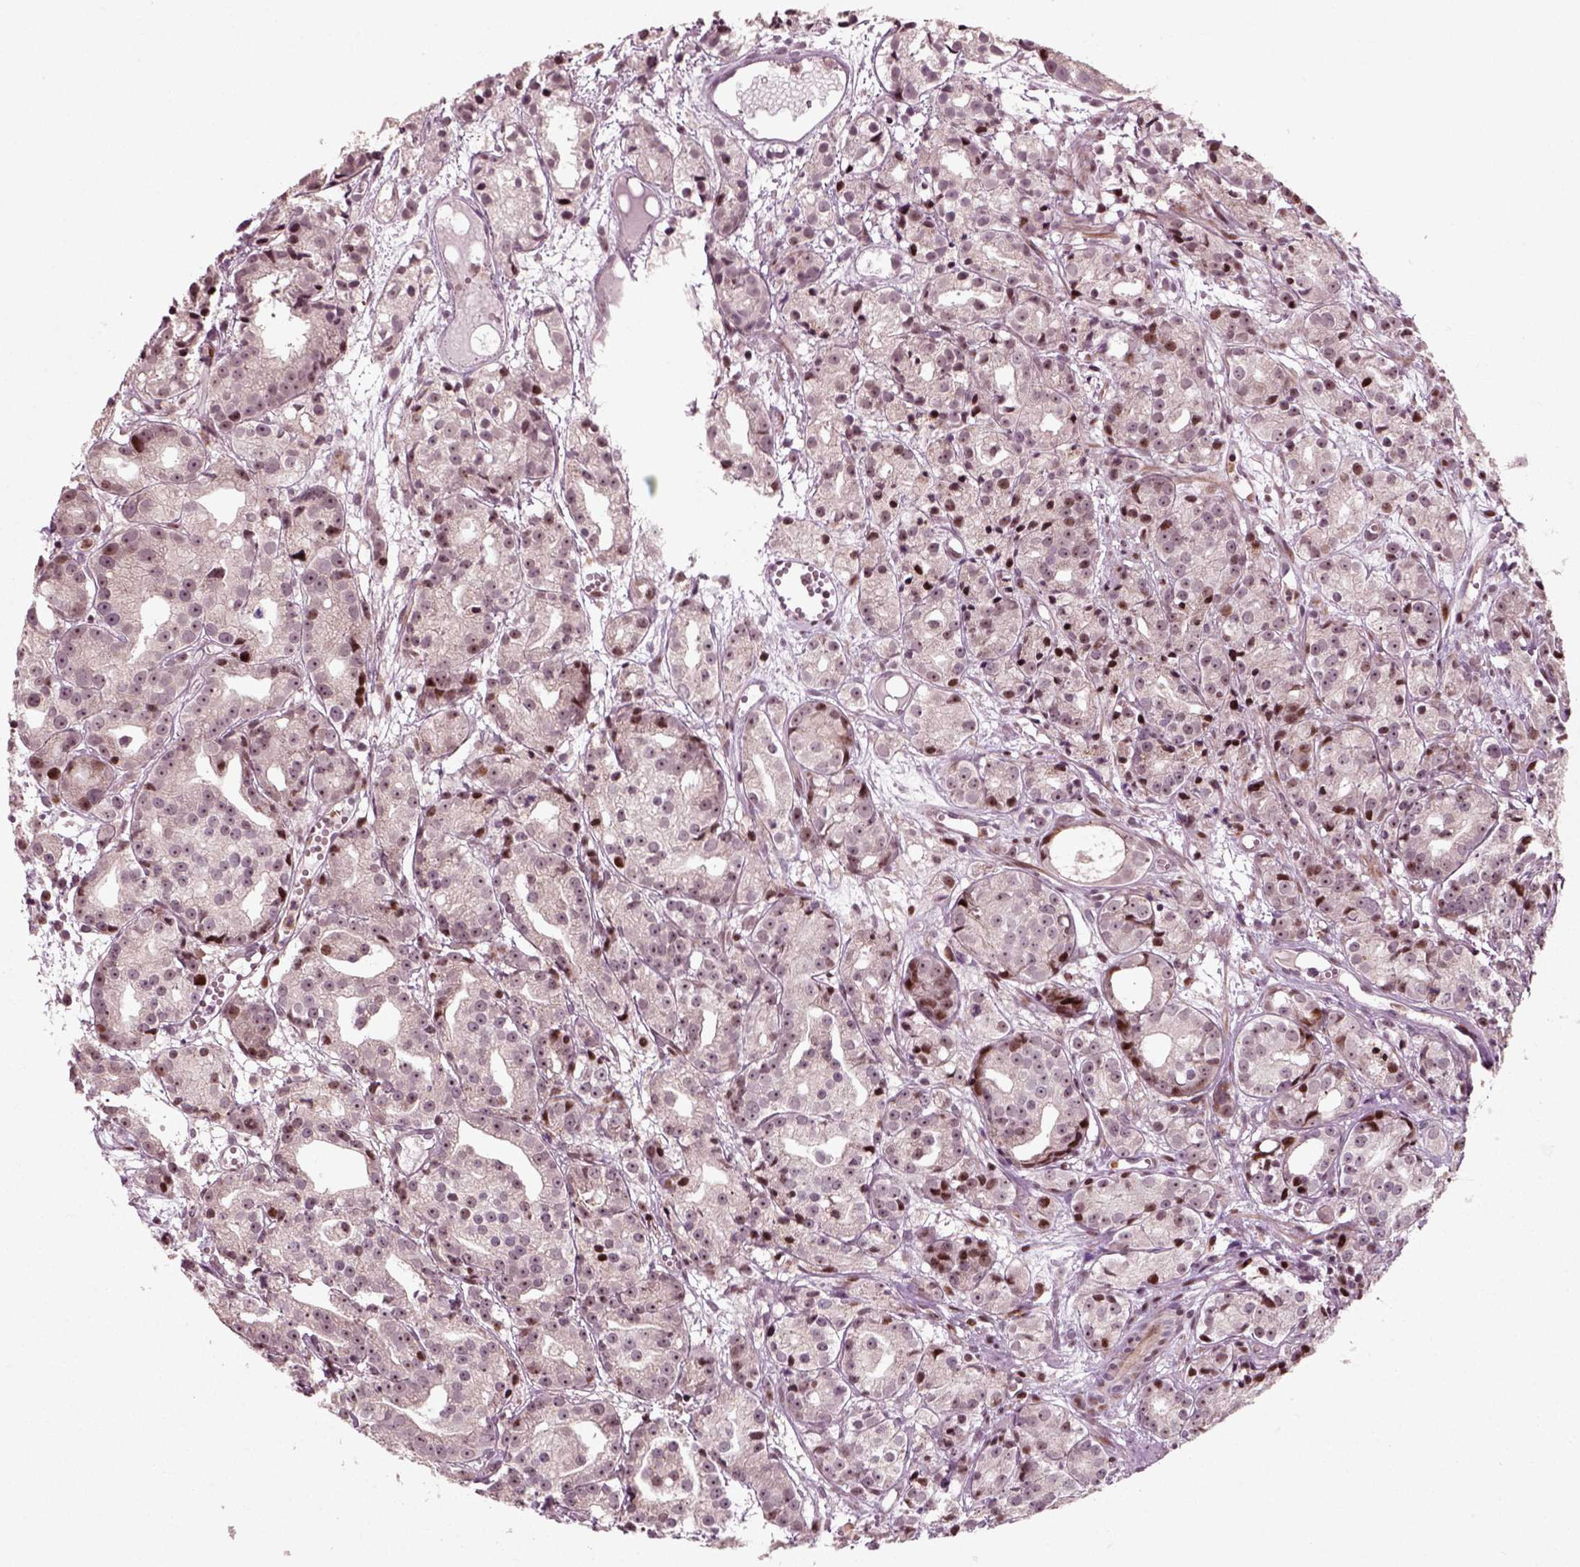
{"staining": {"intensity": "negative", "quantity": "none", "location": "none"}, "tissue": "prostate cancer", "cell_type": "Tumor cells", "image_type": "cancer", "snomed": [{"axis": "morphology", "description": "Adenocarcinoma, Medium grade"}, {"axis": "topography", "description": "Prostate"}], "caption": "Prostate cancer stained for a protein using immunohistochemistry (IHC) exhibits no expression tumor cells.", "gene": "CDC14A", "patient": {"sex": "male", "age": 74}}